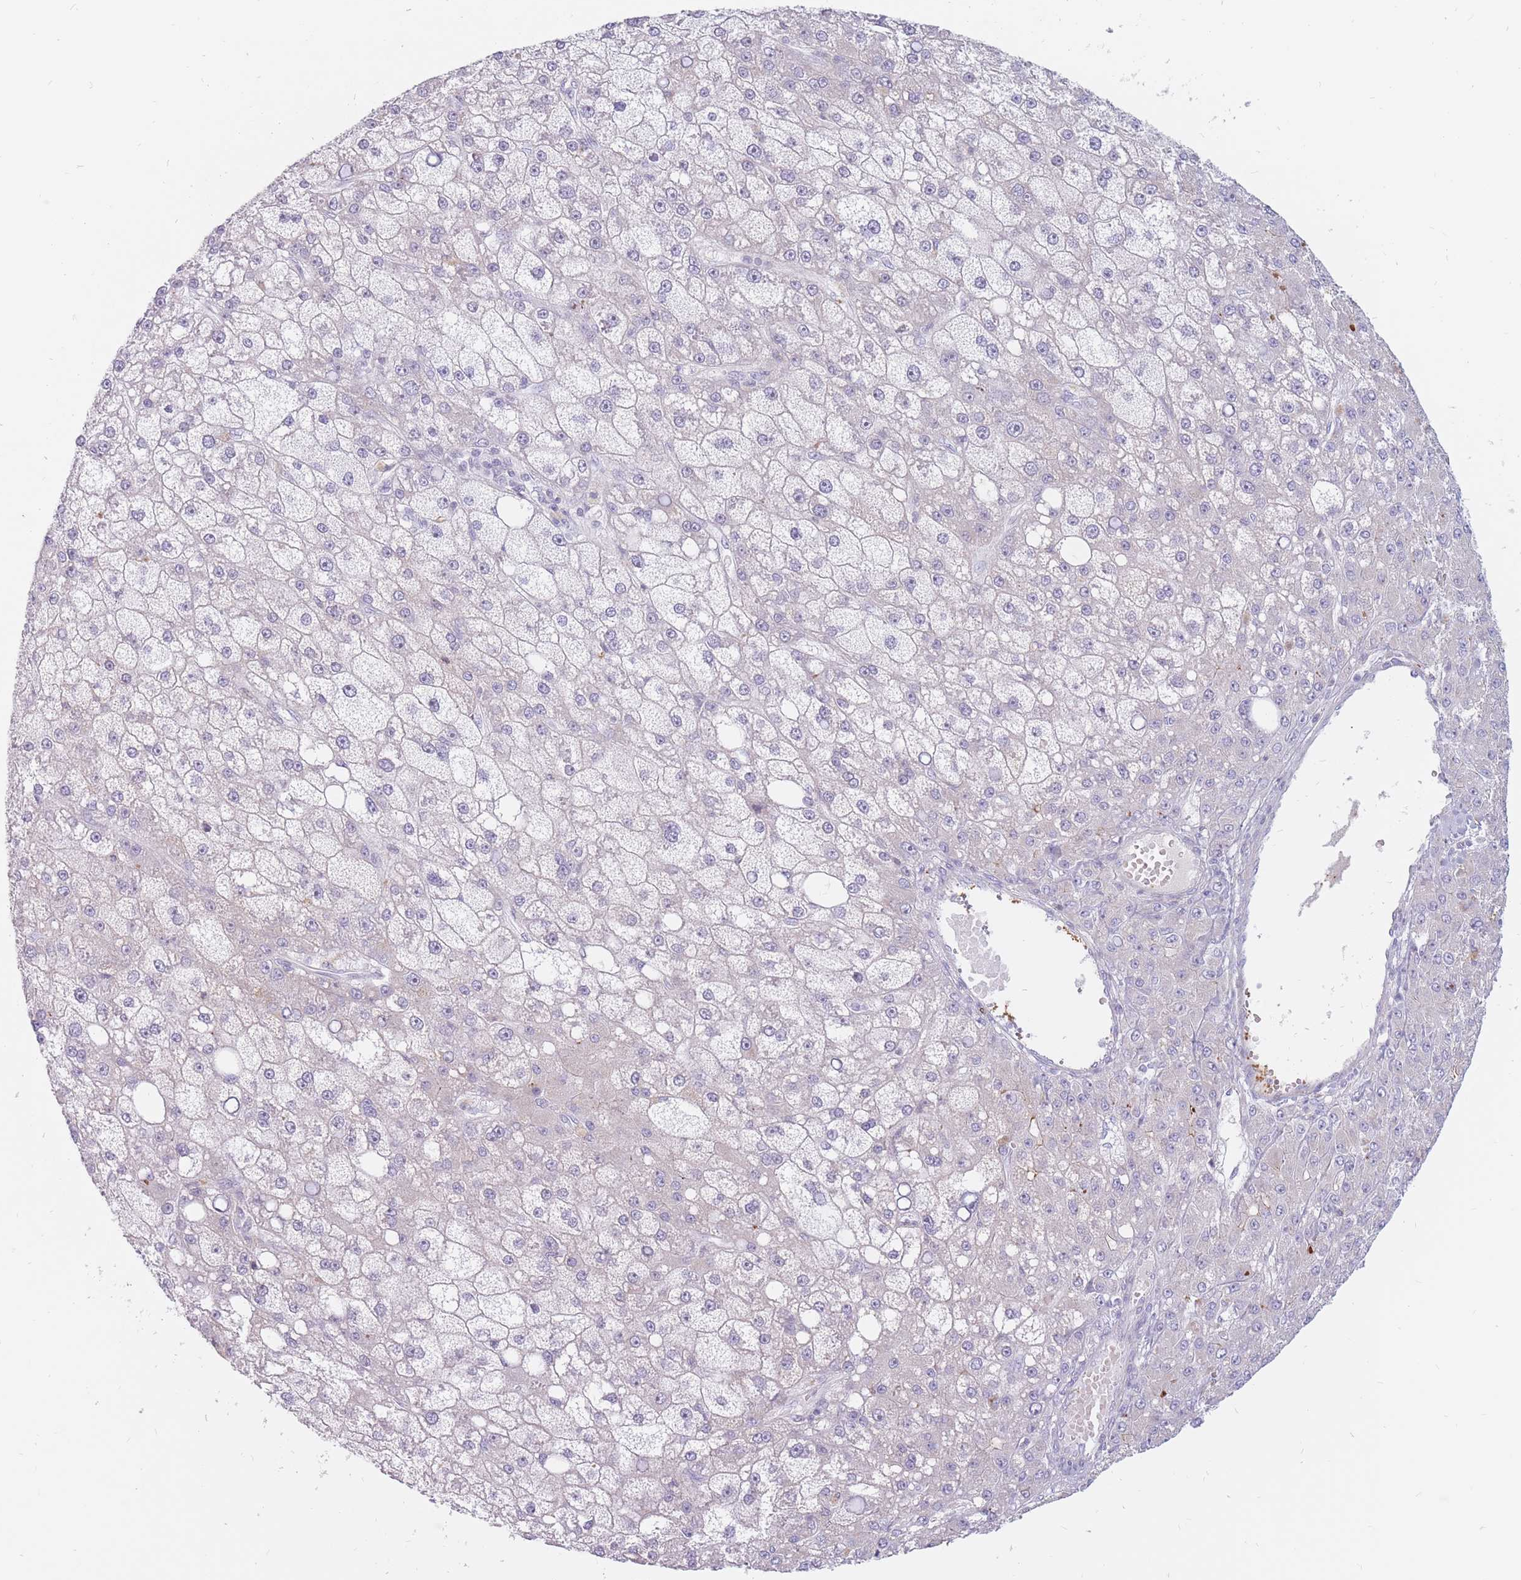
{"staining": {"intensity": "negative", "quantity": "none", "location": "none"}, "tissue": "liver cancer", "cell_type": "Tumor cells", "image_type": "cancer", "snomed": [{"axis": "morphology", "description": "Carcinoma, Hepatocellular, NOS"}, {"axis": "topography", "description": "Liver"}], "caption": "Immunohistochemistry (IHC) of liver cancer (hepatocellular carcinoma) exhibits no staining in tumor cells.", "gene": "PTGDR", "patient": {"sex": "male", "age": 67}}